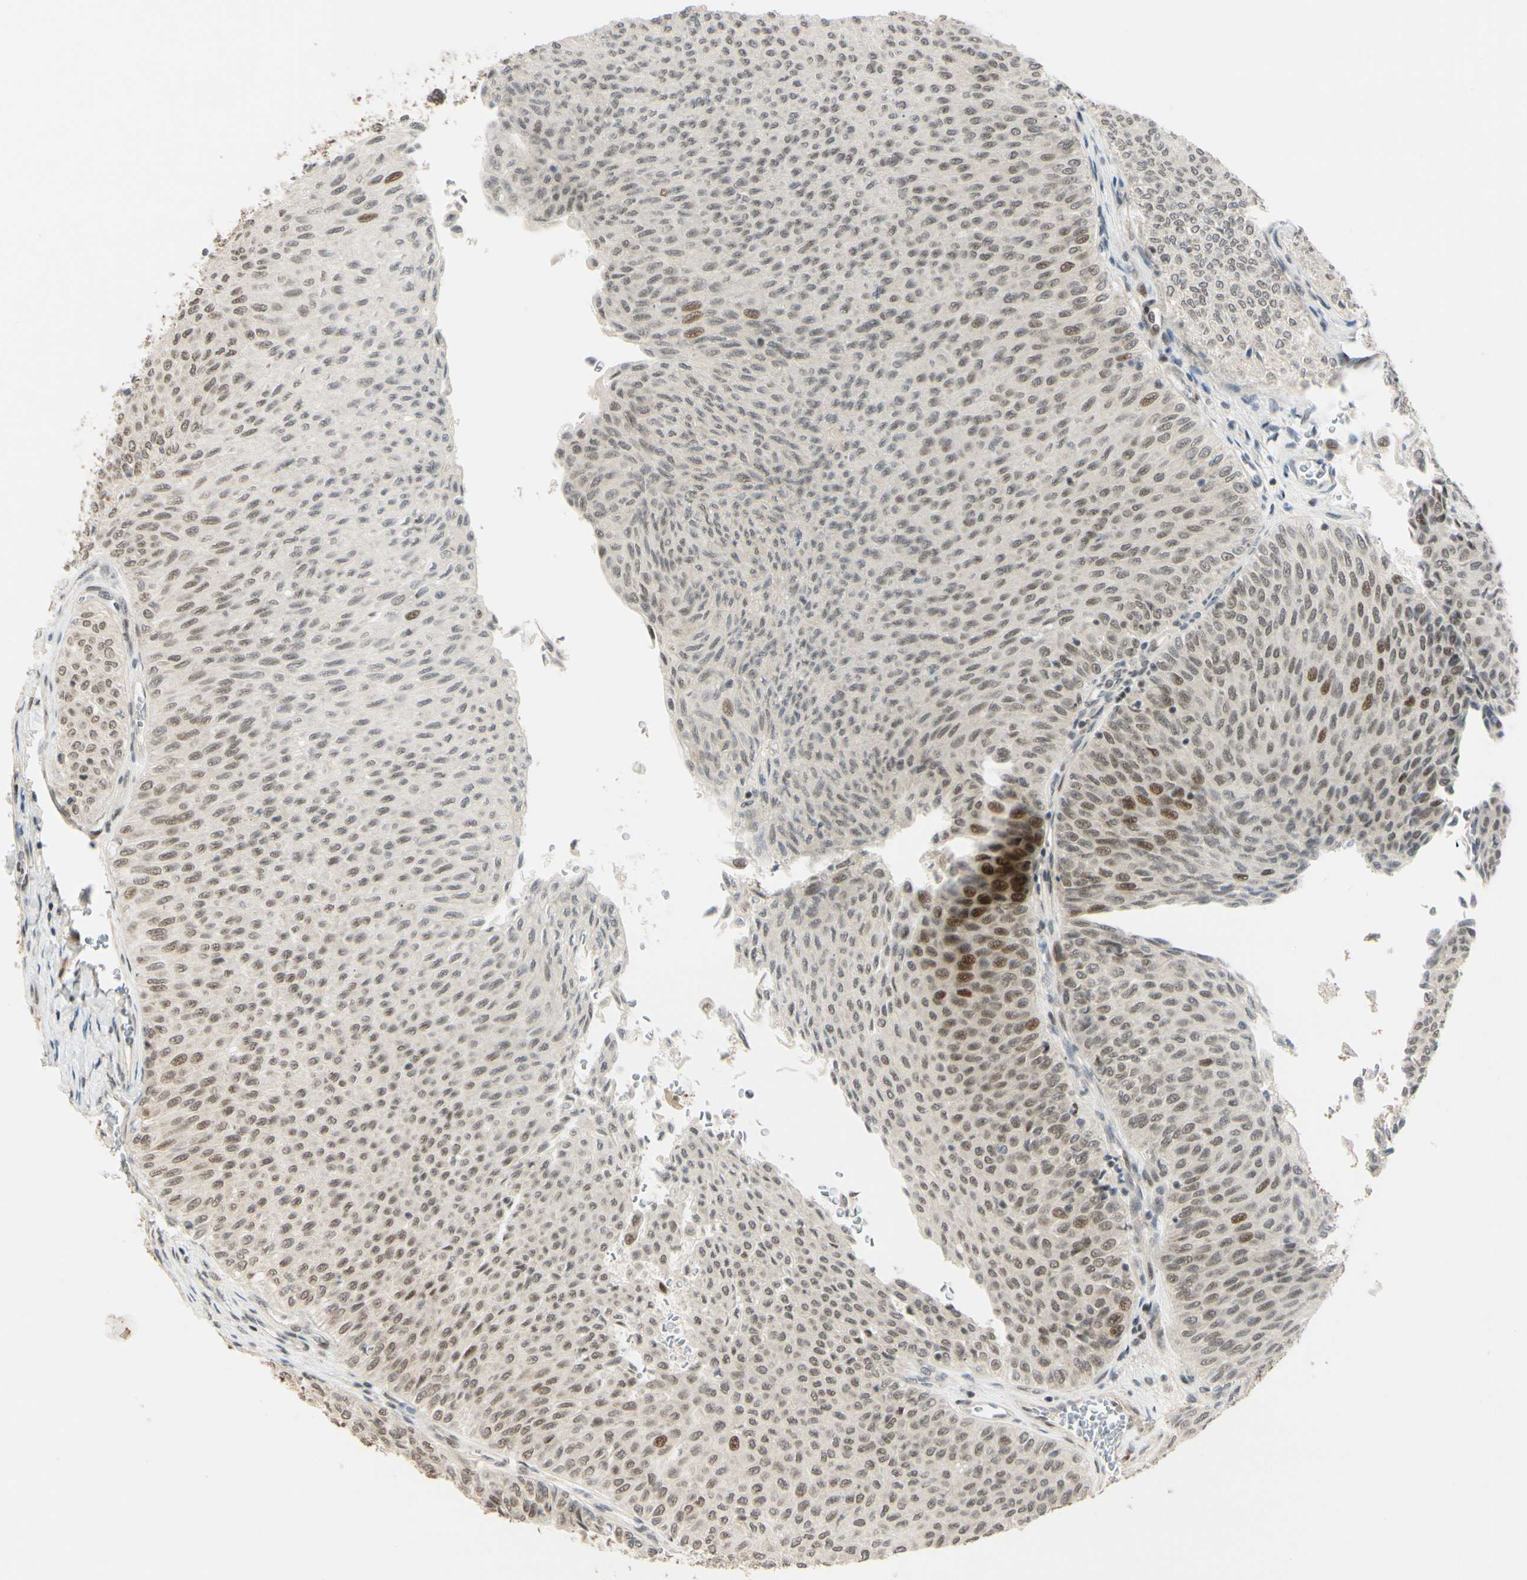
{"staining": {"intensity": "weak", "quantity": ">75%", "location": "cytoplasmic/membranous,nuclear"}, "tissue": "urothelial cancer", "cell_type": "Tumor cells", "image_type": "cancer", "snomed": [{"axis": "morphology", "description": "Urothelial carcinoma, Low grade"}, {"axis": "topography", "description": "Urinary bladder"}], "caption": "An image of human low-grade urothelial carcinoma stained for a protein displays weak cytoplasmic/membranous and nuclear brown staining in tumor cells. (brown staining indicates protein expression, while blue staining denotes nuclei).", "gene": "BRMS1", "patient": {"sex": "male", "age": 78}}